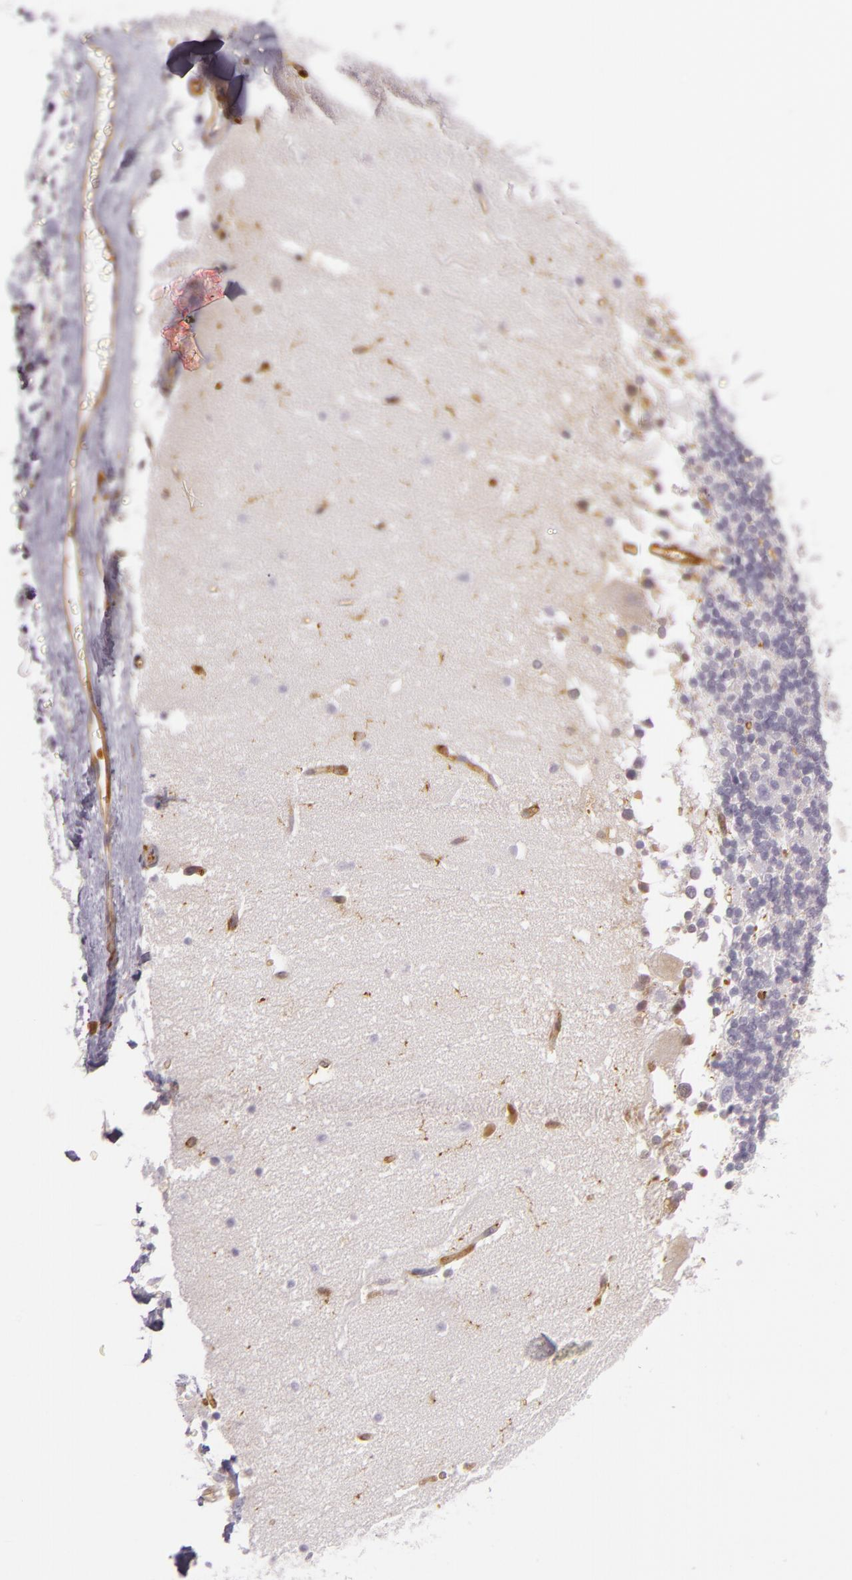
{"staining": {"intensity": "negative", "quantity": "none", "location": "none"}, "tissue": "cerebellum", "cell_type": "Cells in granular layer", "image_type": "normal", "snomed": [{"axis": "morphology", "description": "Normal tissue, NOS"}, {"axis": "topography", "description": "Cerebellum"}], "caption": "Cerebellum was stained to show a protein in brown. There is no significant expression in cells in granular layer. (Brightfield microscopy of DAB (3,3'-diaminobenzidine) immunohistochemistry at high magnification).", "gene": "TLN1", "patient": {"sex": "female", "age": 19}}